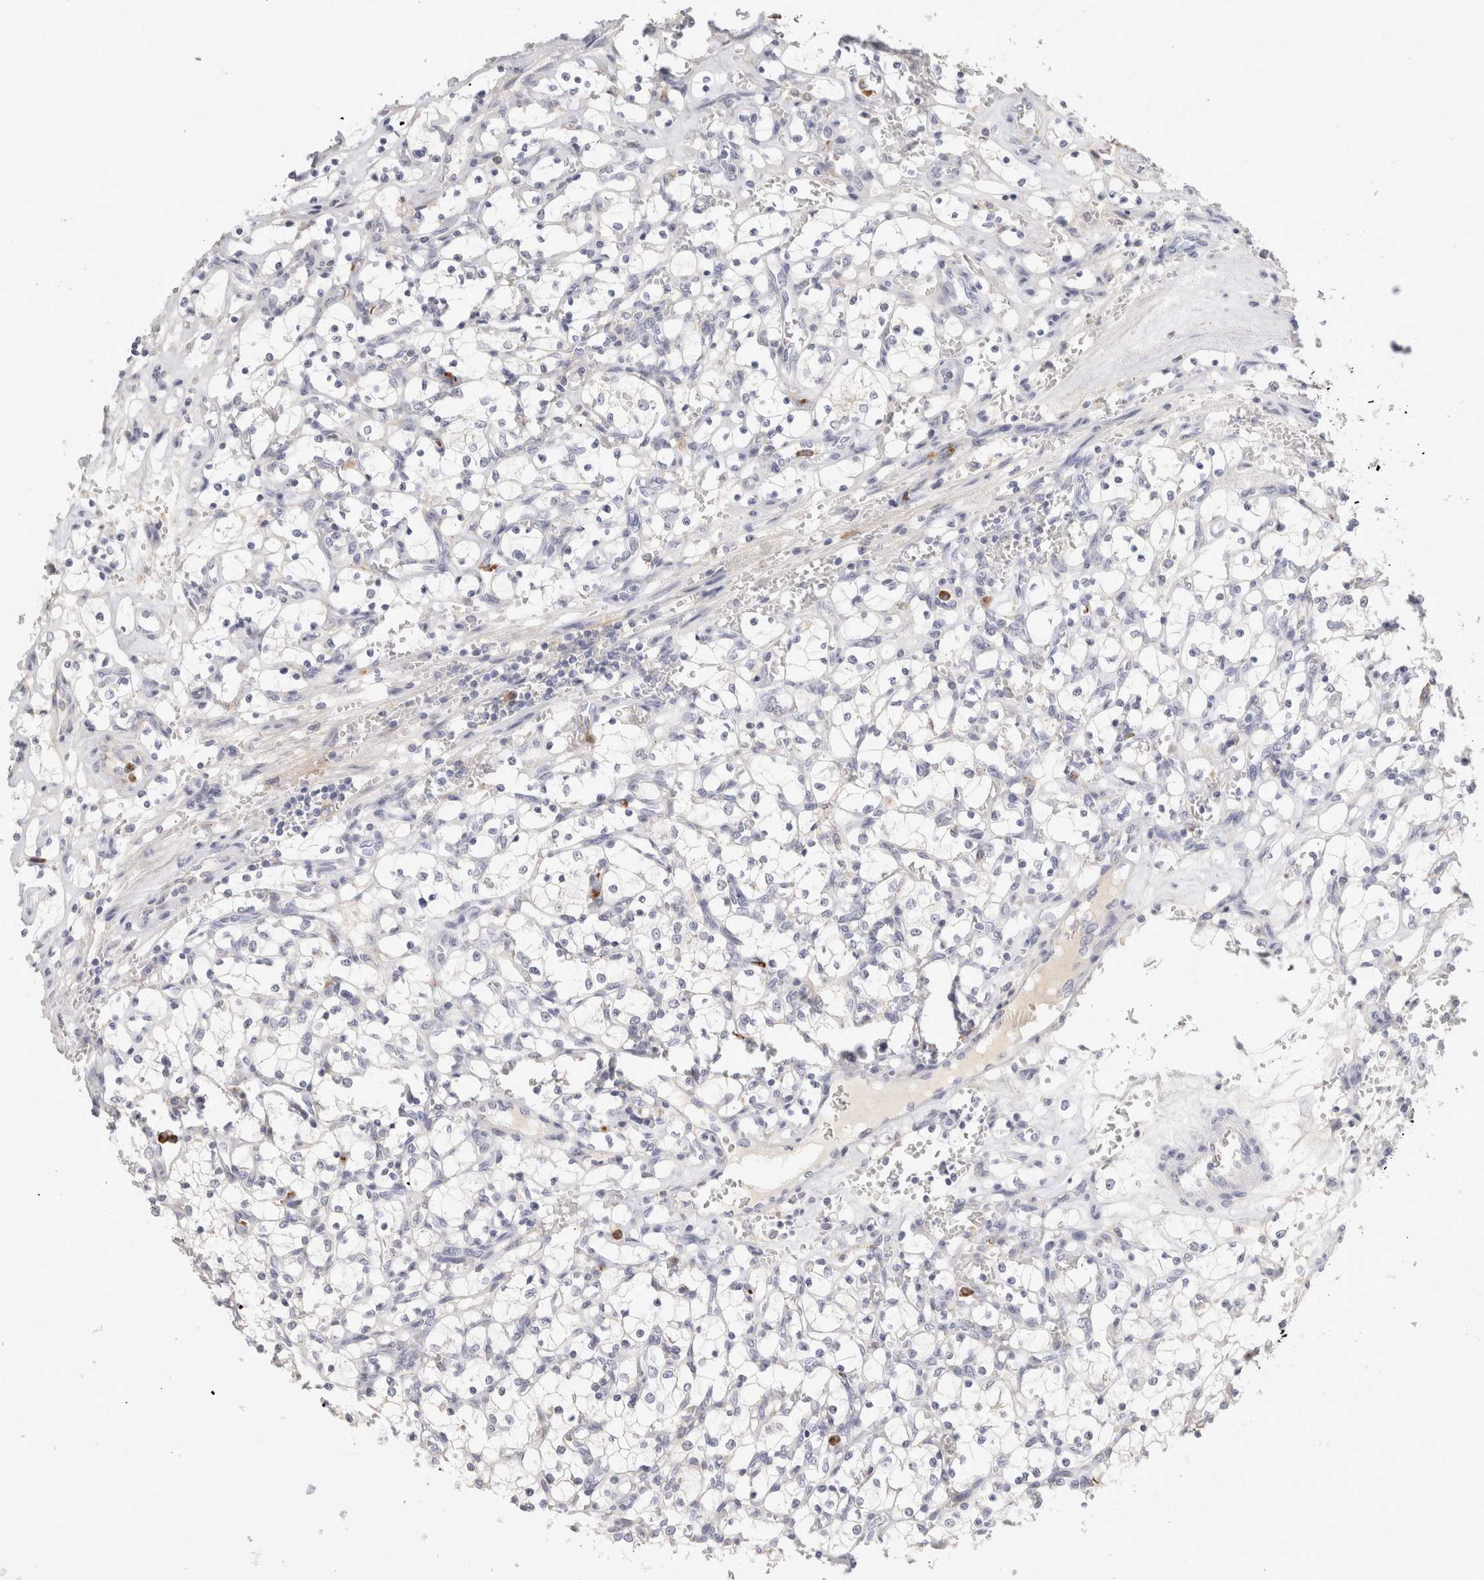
{"staining": {"intensity": "negative", "quantity": "none", "location": "none"}, "tissue": "renal cancer", "cell_type": "Tumor cells", "image_type": "cancer", "snomed": [{"axis": "morphology", "description": "Adenocarcinoma, NOS"}, {"axis": "topography", "description": "Kidney"}], "caption": "Photomicrograph shows no significant protein positivity in tumor cells of adenocarcinoma (renal).", "gene": "FGL2", "patient": {"sex": "female", "age": 69}}